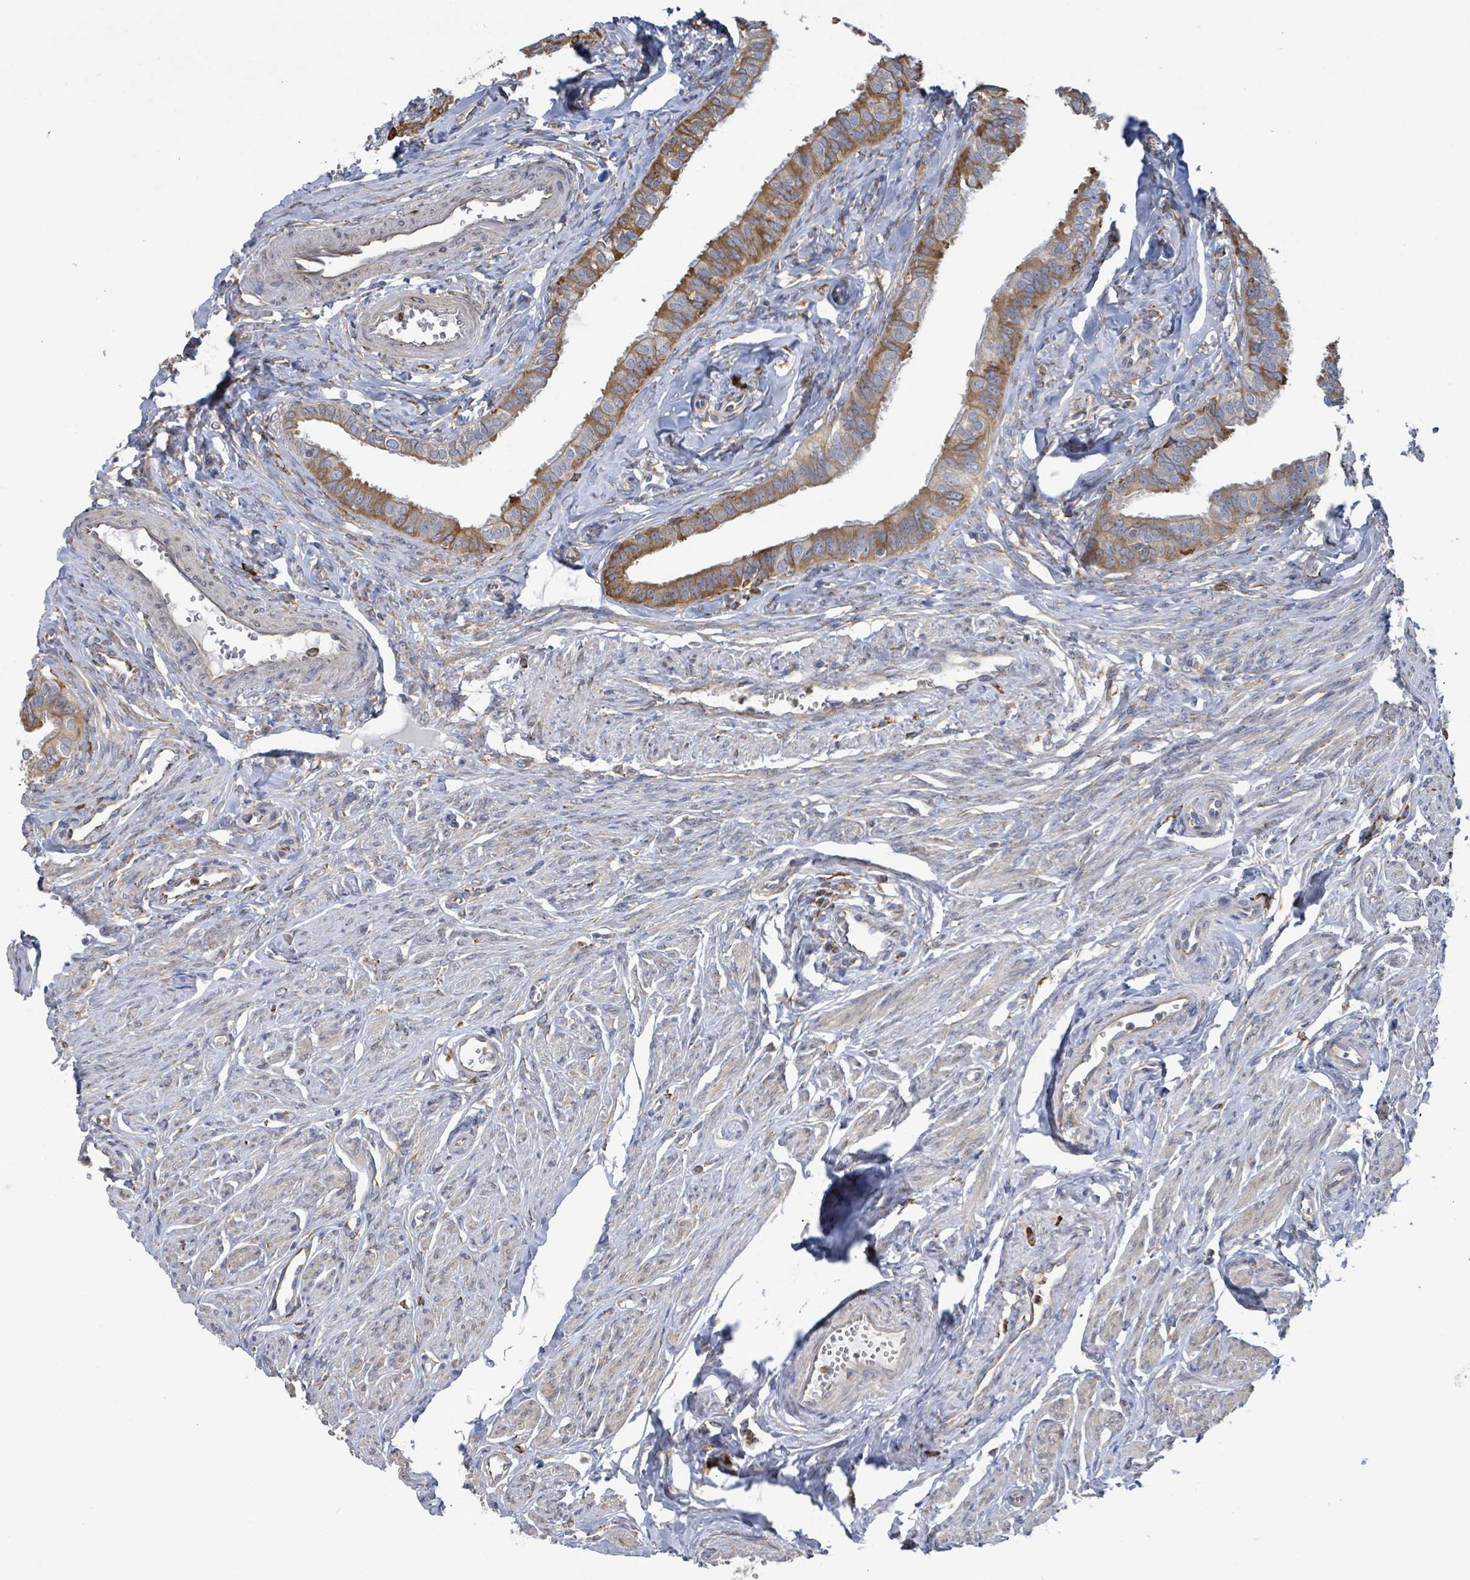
{"staining": {"intensity": "moderate", "quantity": "25%-75%", "location": "cytoplasmic/membranous"}, "tissue": "fallopian tube", "cell_type": "Glandular cells", "image_type": "normal", "snomed": [{"axis": "morphology", "description": "Normal tissue, NOS"}, {"axis": "morphology", "description": "Carcinoma, NOS"}, {"axis": "topography", "description": "Fallopian tube"}, {"axis": "topography", "description": "Ovary"}], "caption": "Human fallopian tube stained for a protein (brown) displays moderate cytoplasmic/membranous positive staining in approximately 25%-75% of glandular cells.", "gene": "RFPL4AL1", "patient": {"sex": "female", "age": 59}}